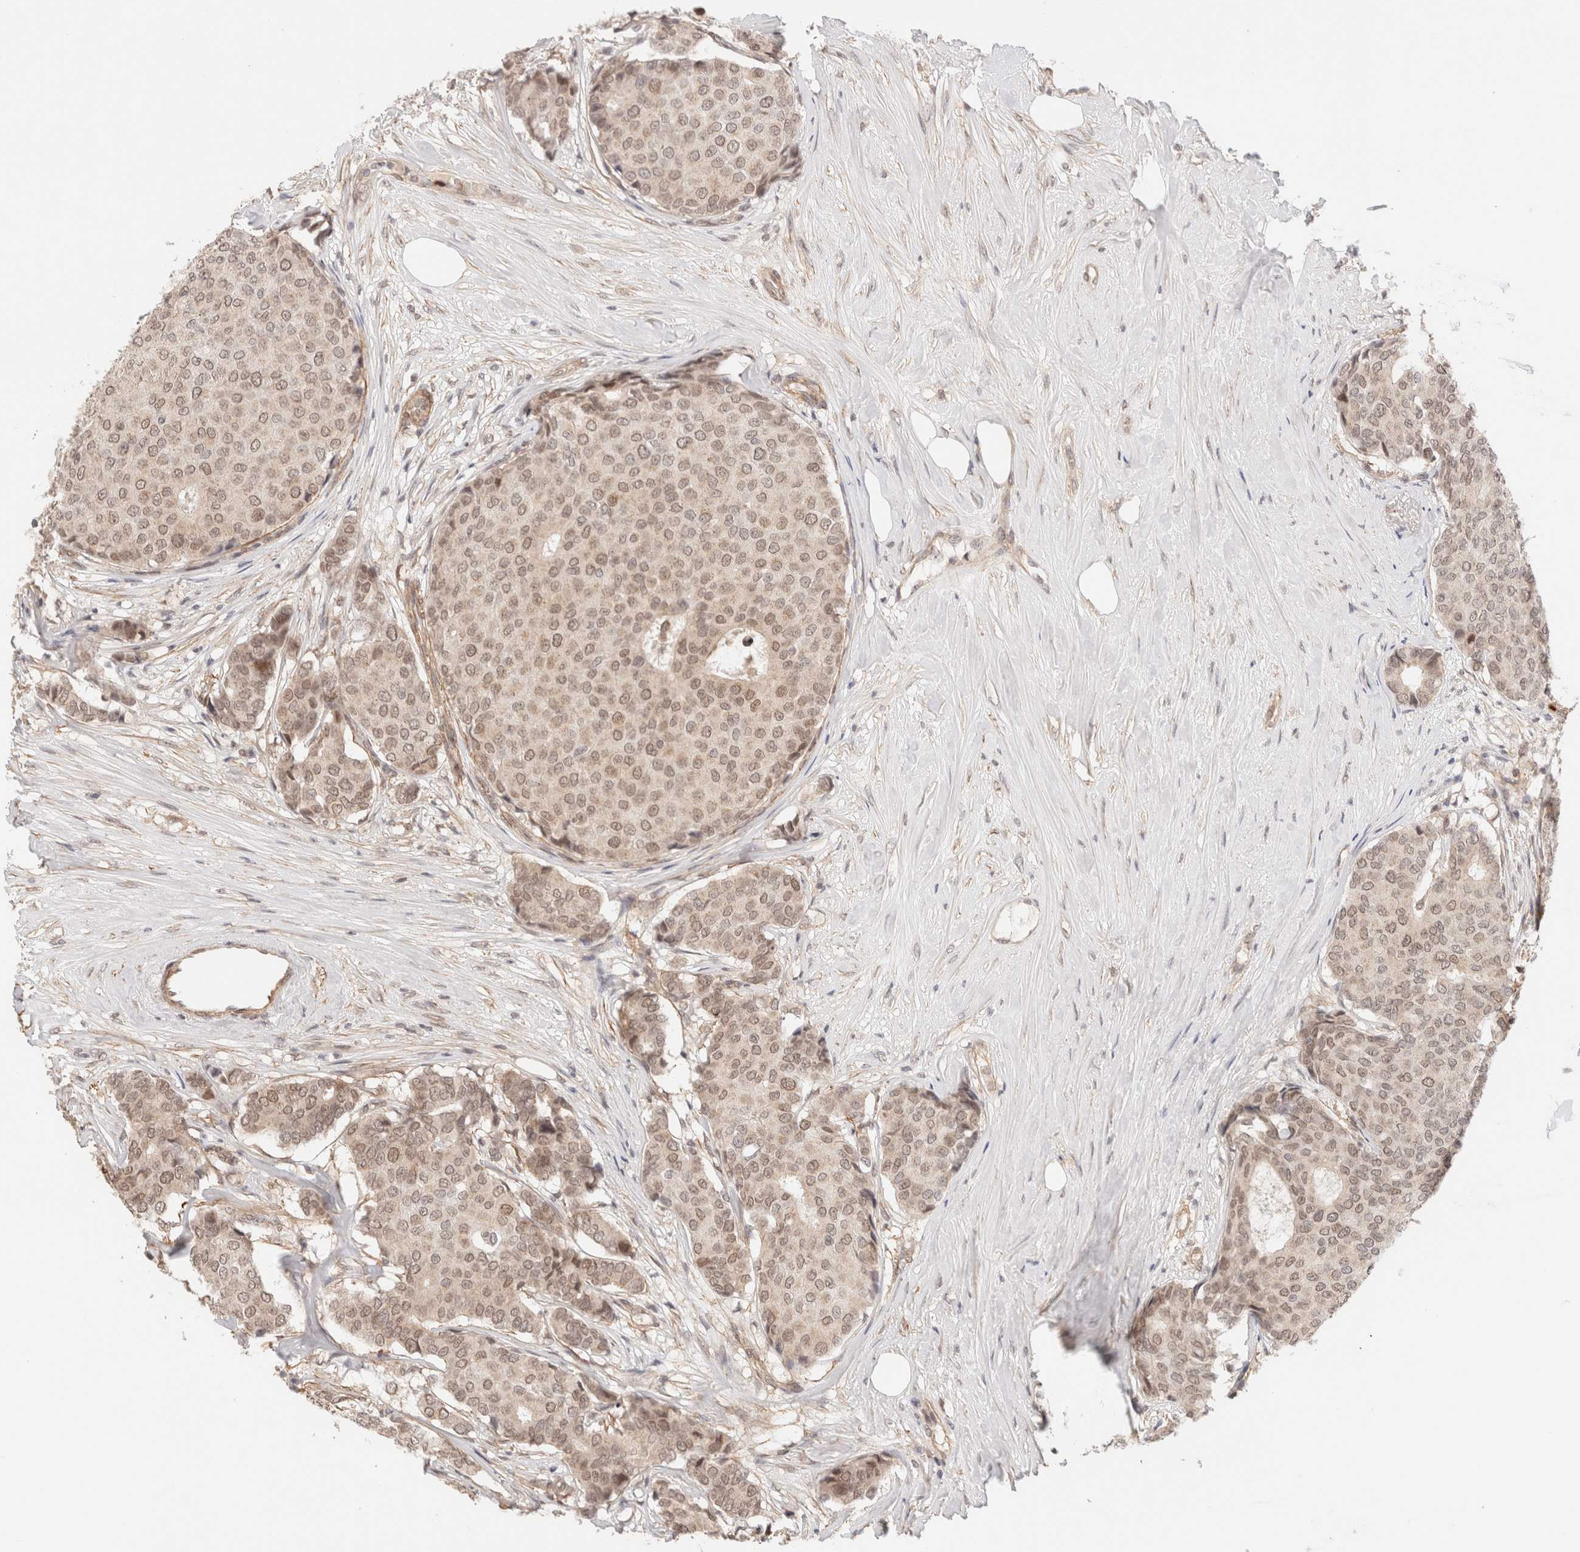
{"staining": {"intensity": "moderate", "quantity": ">75%", "location": "nuclear"}, "tissue": "breast cancer", "cell_type": "Tumor cells", "image_type": "cancer", "snomed": [{"axis": "morphology", "description": "Duct carcinoma"}, {"axis": "topography", "description": "Breast"}], "caption": "Immunohistochemistry photomicrograph of breast cancer stained for a protein (brown), which exhibits medium levels of moderate nuclear staining in about >75% of tumor cells.", "gene": "BRPF3", "patient": {"sex": "female", "age": 75}}